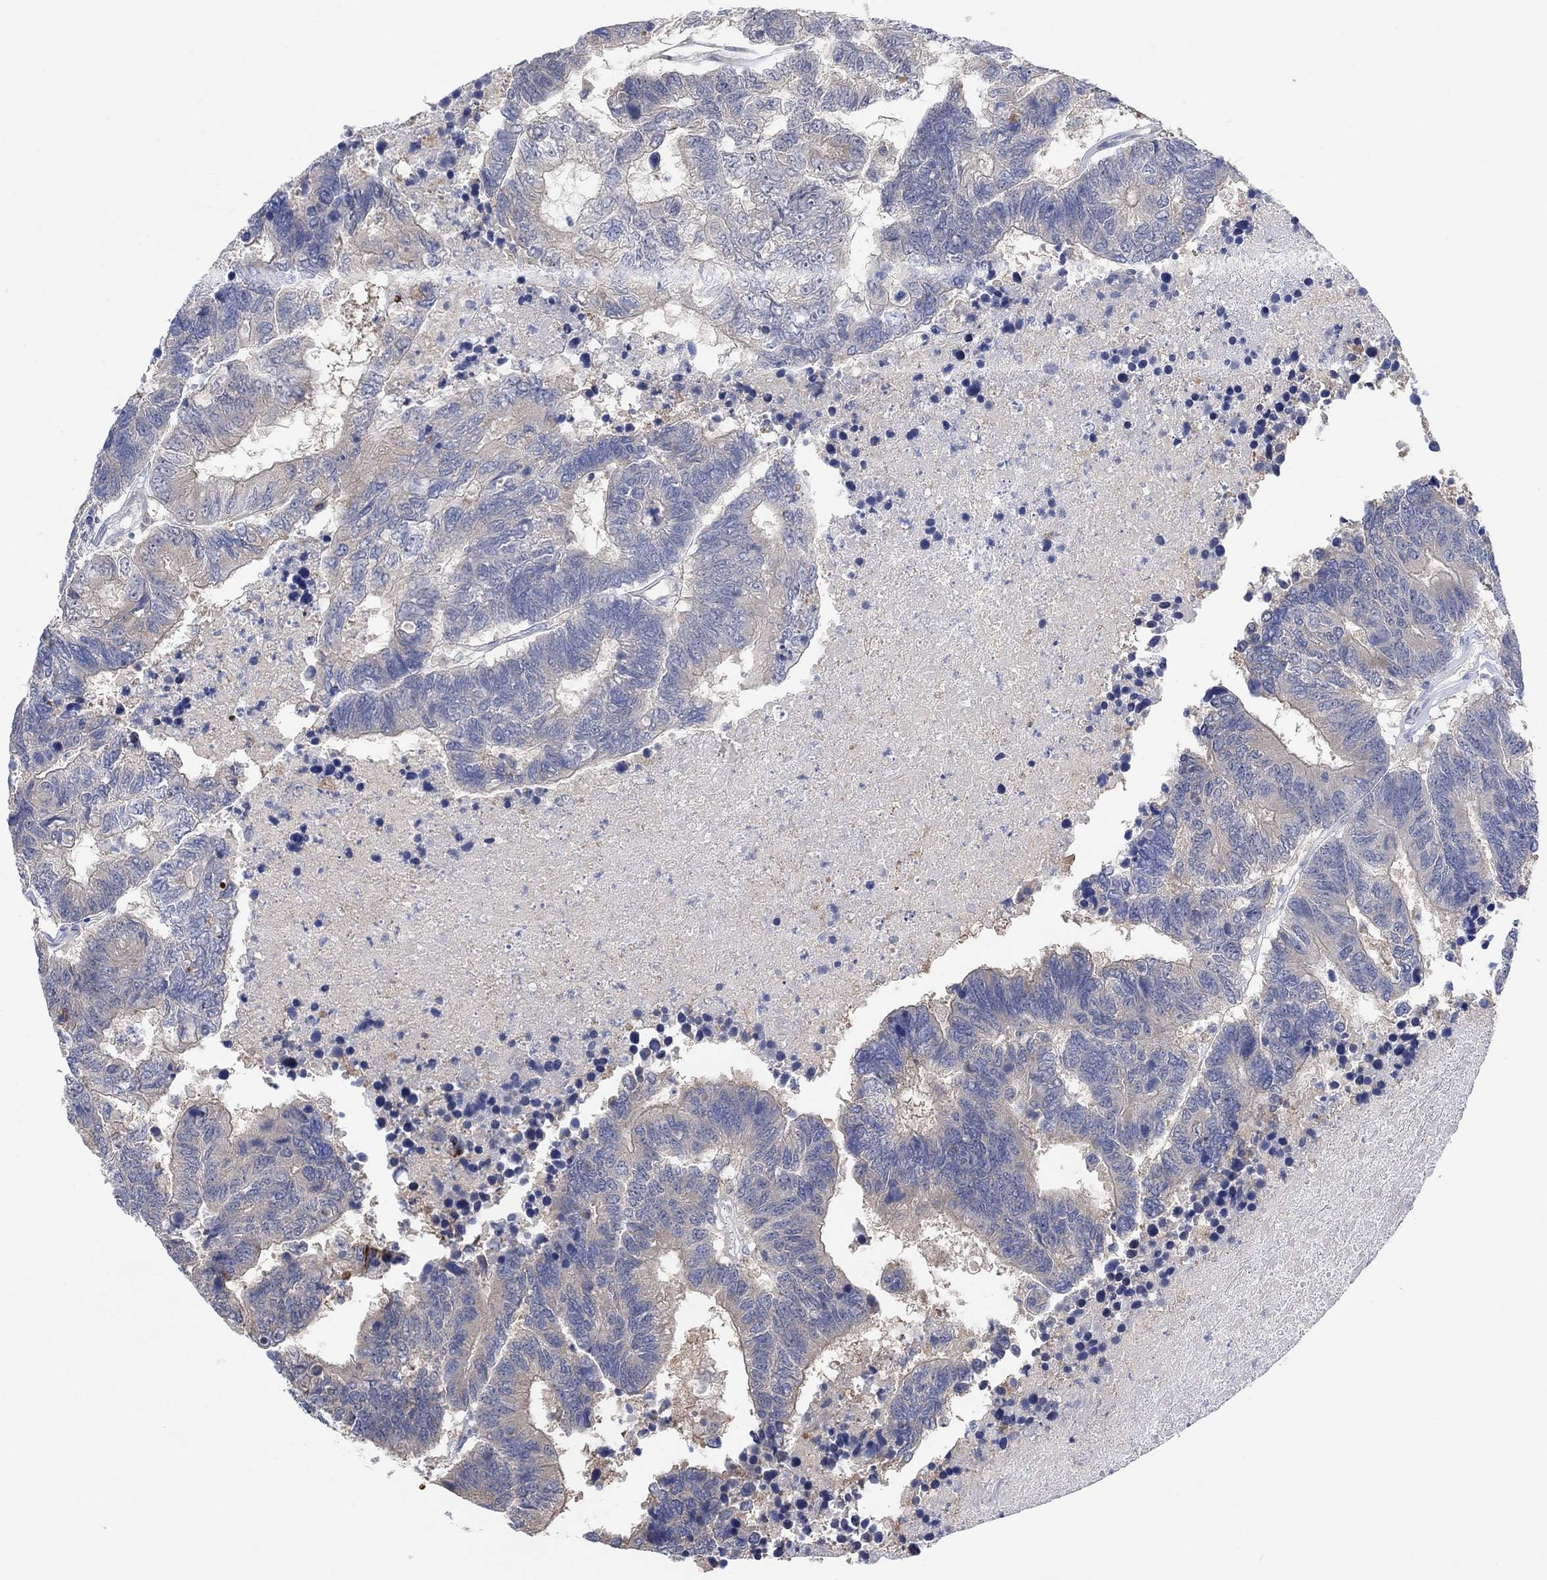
{"staining": {"intensity": "weak", "quantity": ">75%", "location": "cytoplasmic/membranous"}, "tissue": "colorectal cancer", "cell_type": "Tumor cells", "image_type": "cancer", "snomed": [{"axis": "morphology", "description": "Adenocarcinoma, NOS"}, {"axis": "topography", "description": "Colon"}], "caption": "Weak cytoplasmic/membranous staining is present in approximately >75% of tumor cells in colorectal cancer (adenocarcinoma).", "gene": "CNTF", "patient": {"sex": "female", "age": 48}}